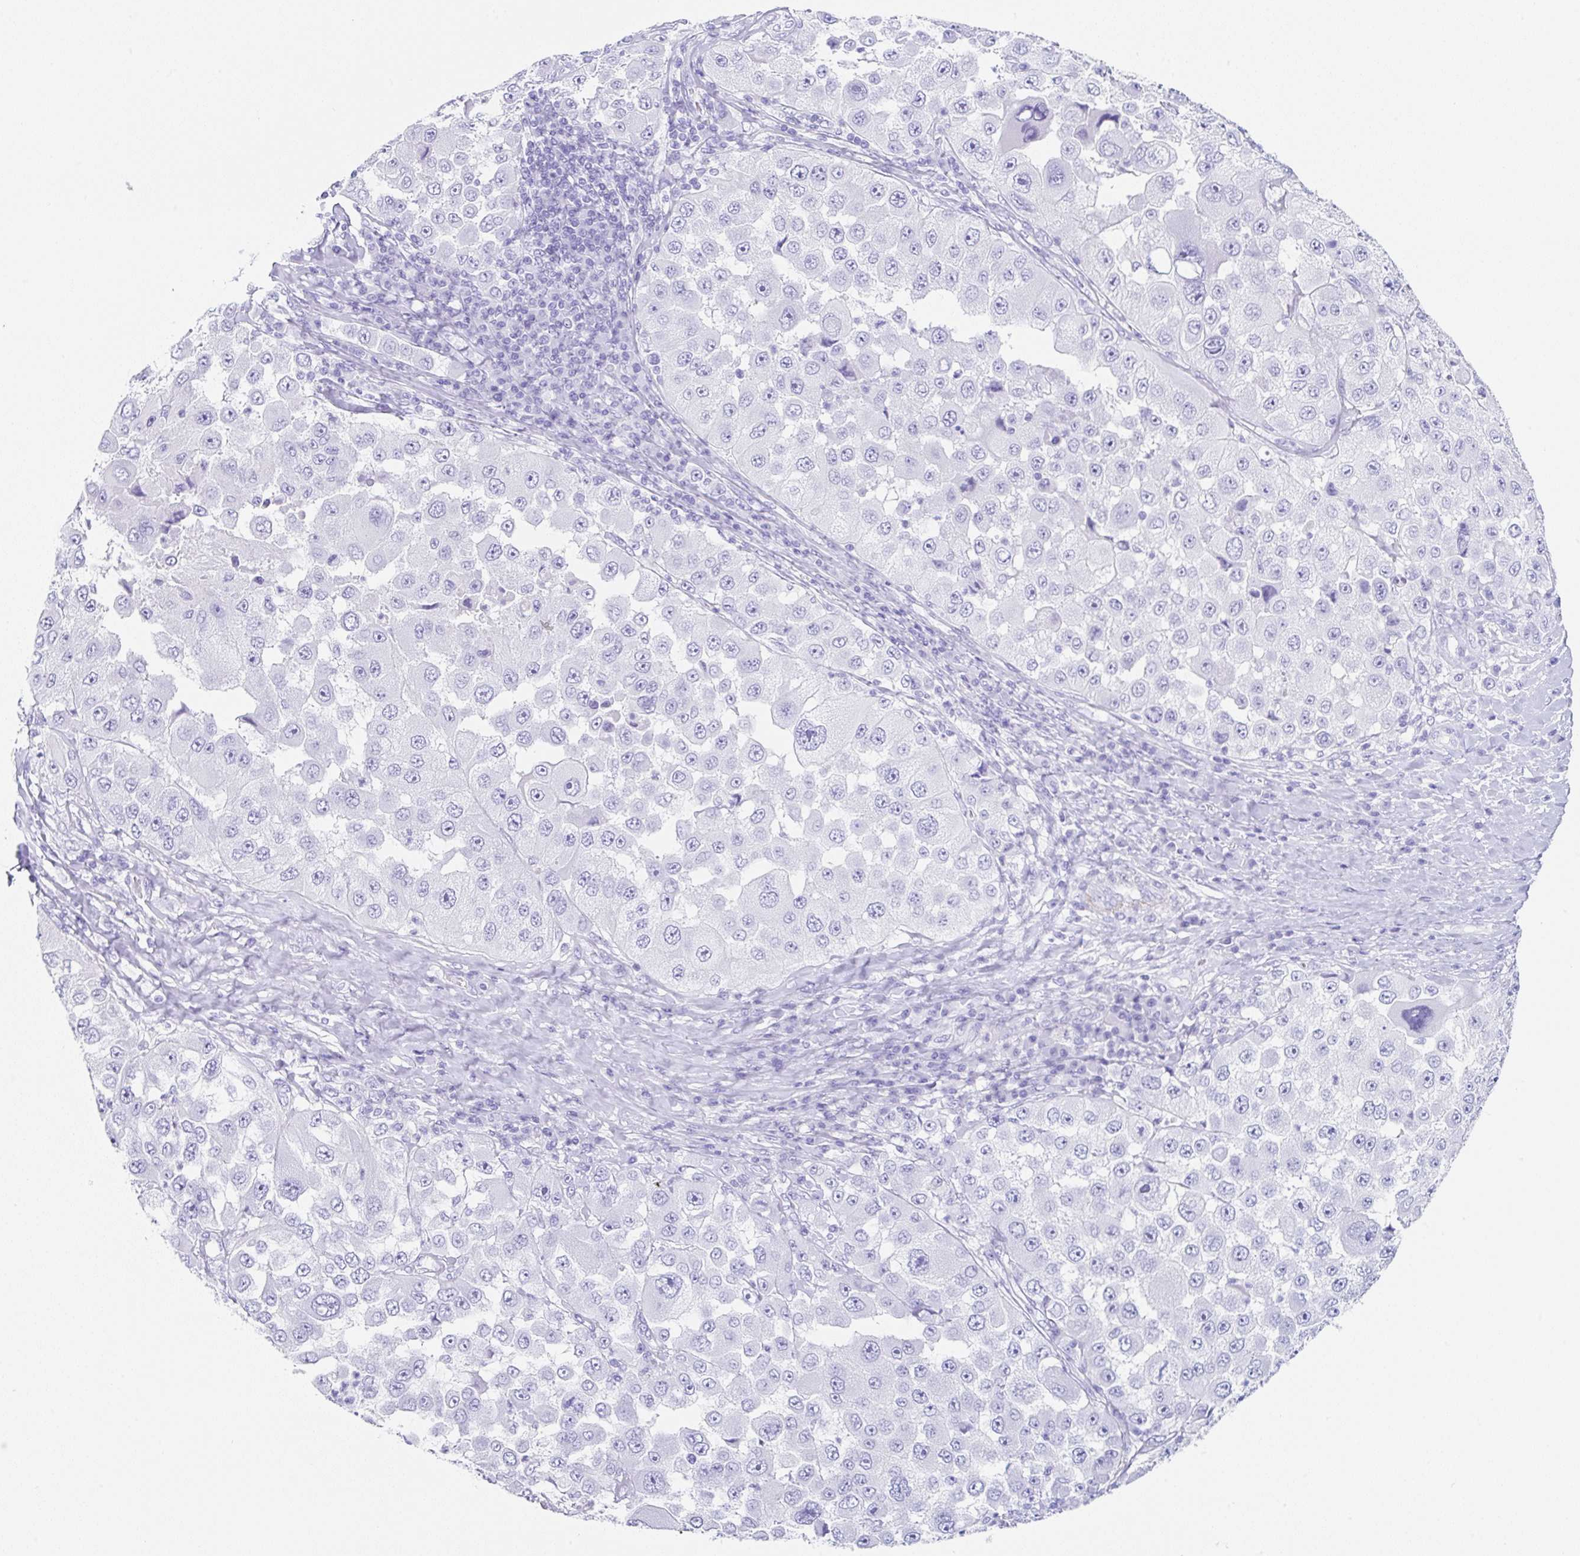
{"staining": {"intensity": "negative", "quantity": "none", "location": "none"}, "tissue": "melanoma", "cell_type": "Tumor cells", "image_type": "cancer", "snomed": [{"axis": "morphology", "description": "Malignant melanoma, Metastatic site"}, {"axis": "topography", "description": "Lymph node"}], "caption": "Malignant melanoma (metastatic site) stained for a protein using IHC exhibits no expression tumor cells.", "gene": "CLDND2", "patient": {"sex": "male", "age": 62}}